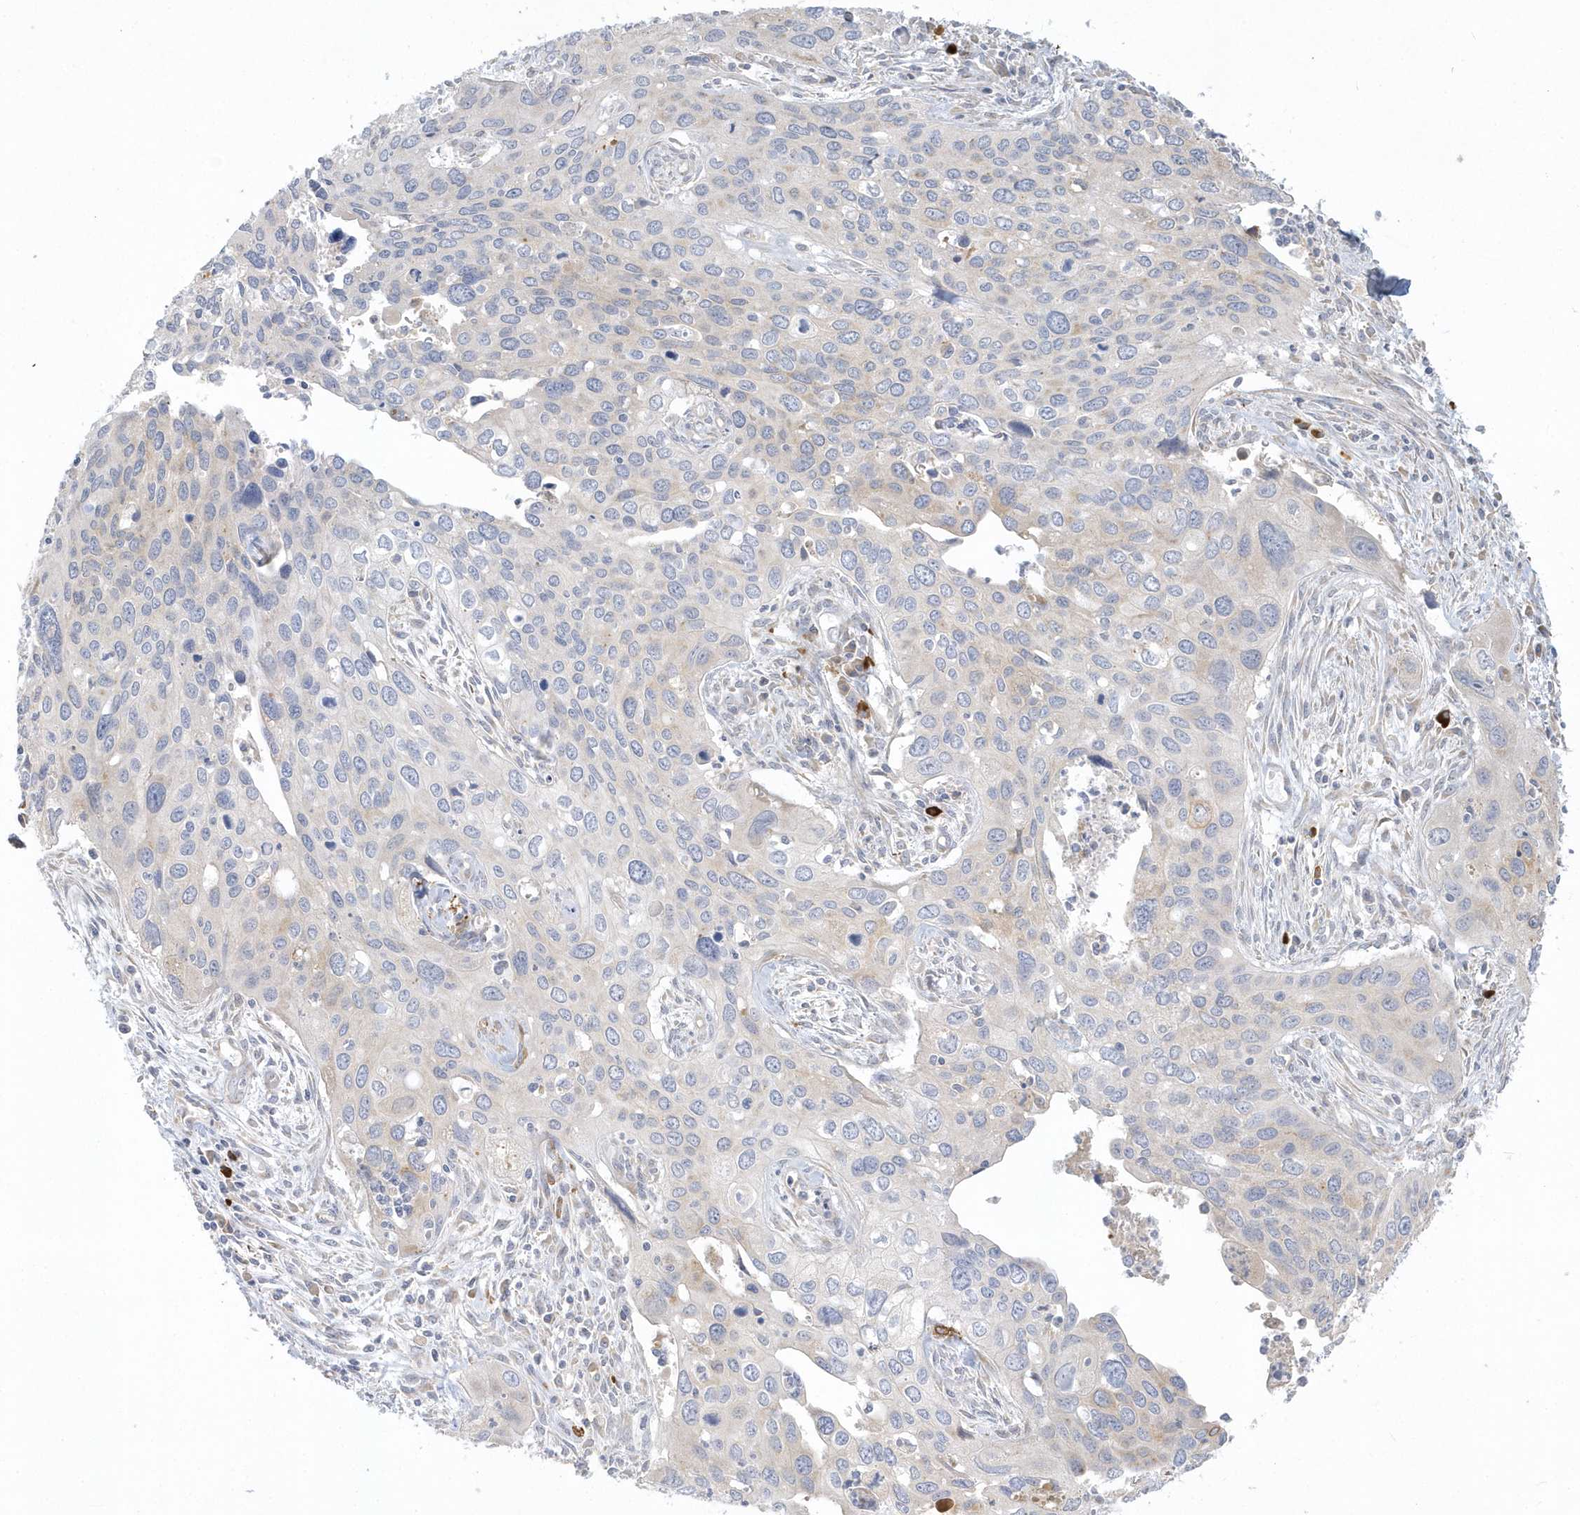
{"staining": {"intensity": "negative", "quantity": "none", "location": "none"}, "tissue": "cervical cancer", "cell_type": "Tumor cells", "image_type": "cancer", "snomed": [{"axis": "morphology", "description": "Squamous cell carcinoma, NOS"}, {"axis": "topography", "description": "Cervix"}], "caption": "Tumor cells are negative for protein expression in human squamous cell carcinoma (cervical). (DAB (3,3'-diaminobenzidine) immunohistochemistry visualized using brightfield microscopy, high magnification).", "gene": "THADA", "patient": {"sex": "female", "age": 55}}